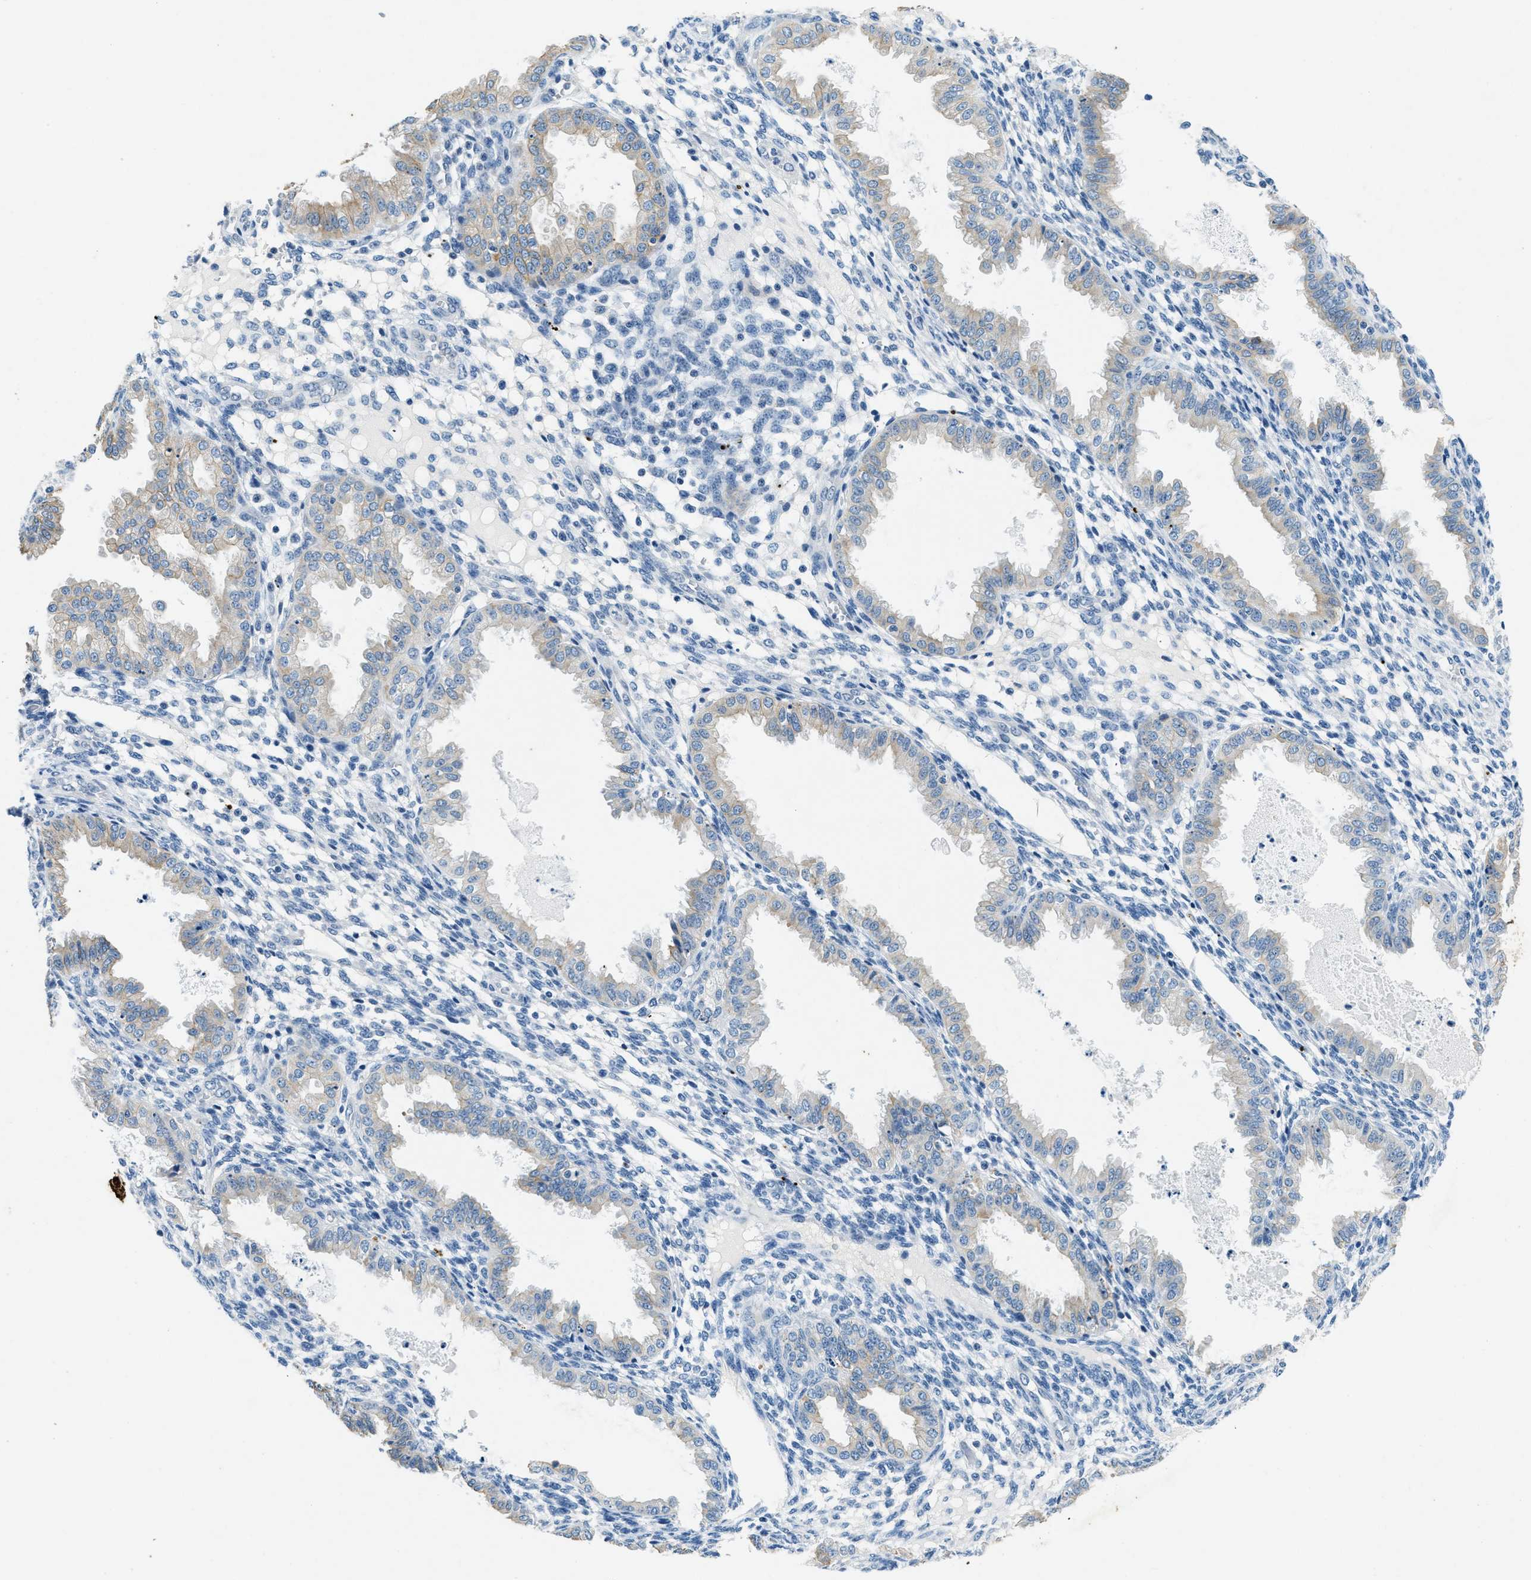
{"staining": {"intensity": "negative", "quantity": "none", "location": "none"}, "tissue": "endometrium", "cell_type": "Cells in endometrial stroma", "image_type": "normal", "snomed": [{"axis": "morphology", "description": "Normal tissue, NOS"}, {"axis": "topography", "description": "Endometrium"}], "caption": "Human endometrium stained for a protein using IHC displays no staining in cells in endometrial stroma.", "gene": "CFAP20", "patient": {"sex": "female", "age": 33}}